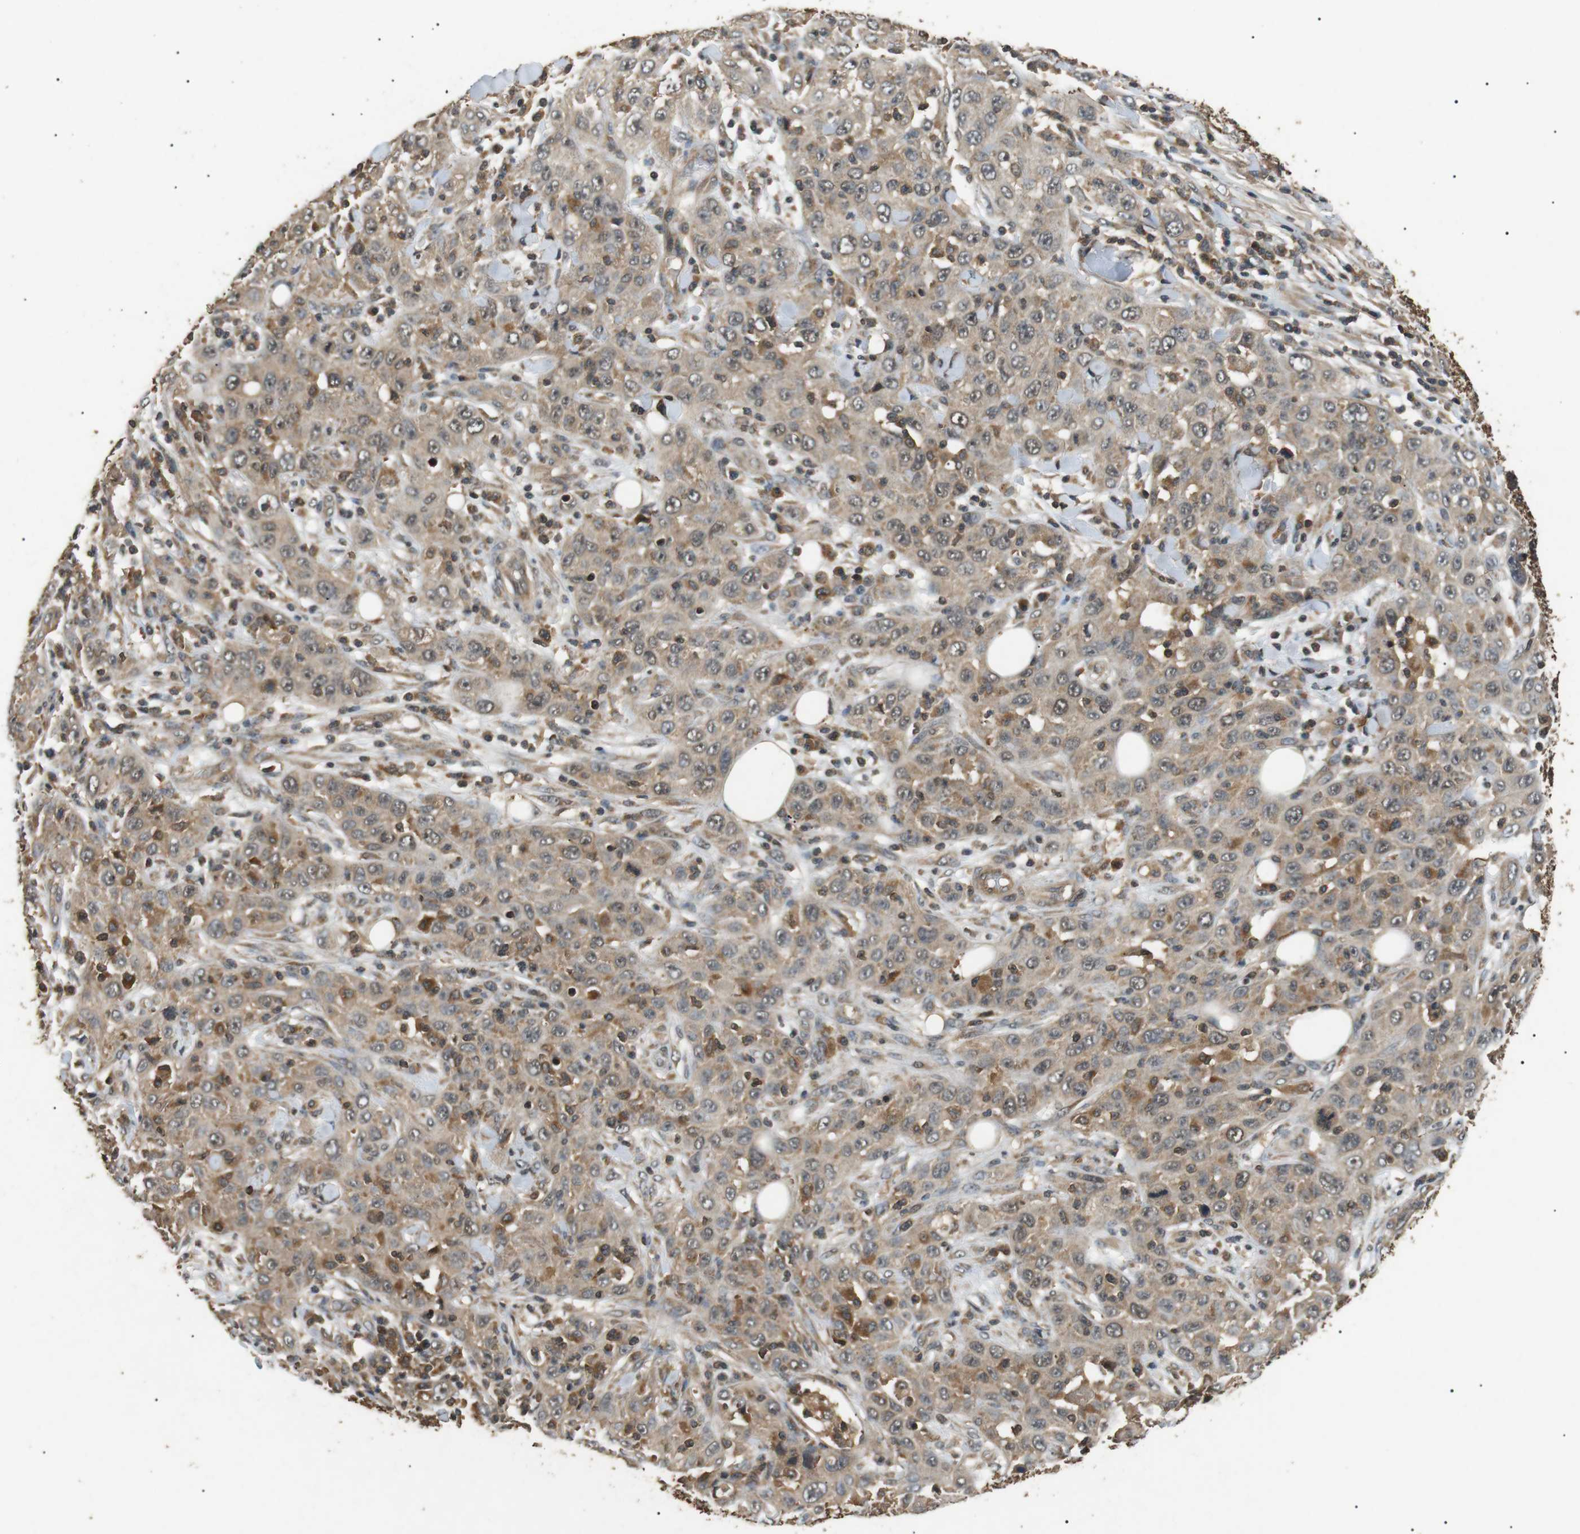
{"staining": {"intensity": "weak", "quantity": ">75%", "location": "cytoplasmic/membranous,nuclear"}, "tissue": "skin cancer", "cell_type": "Tumor cells", "image_type": "cancer", "snomed": [{"axis": "morphology", "description": "Squamous cell carcinoma, NOS"}, {"axis": "topography", "description": "Skin"}], "caption": "Skin cancer (squamous cell carcinoma) stained for a protein (brown) demonstrates weak cytoplasmic/membranous and nuclear positive expression in about >75% of tumor cells.", "gene": "TBC1D15", "patient": {"sex": "female", "age": 88}}